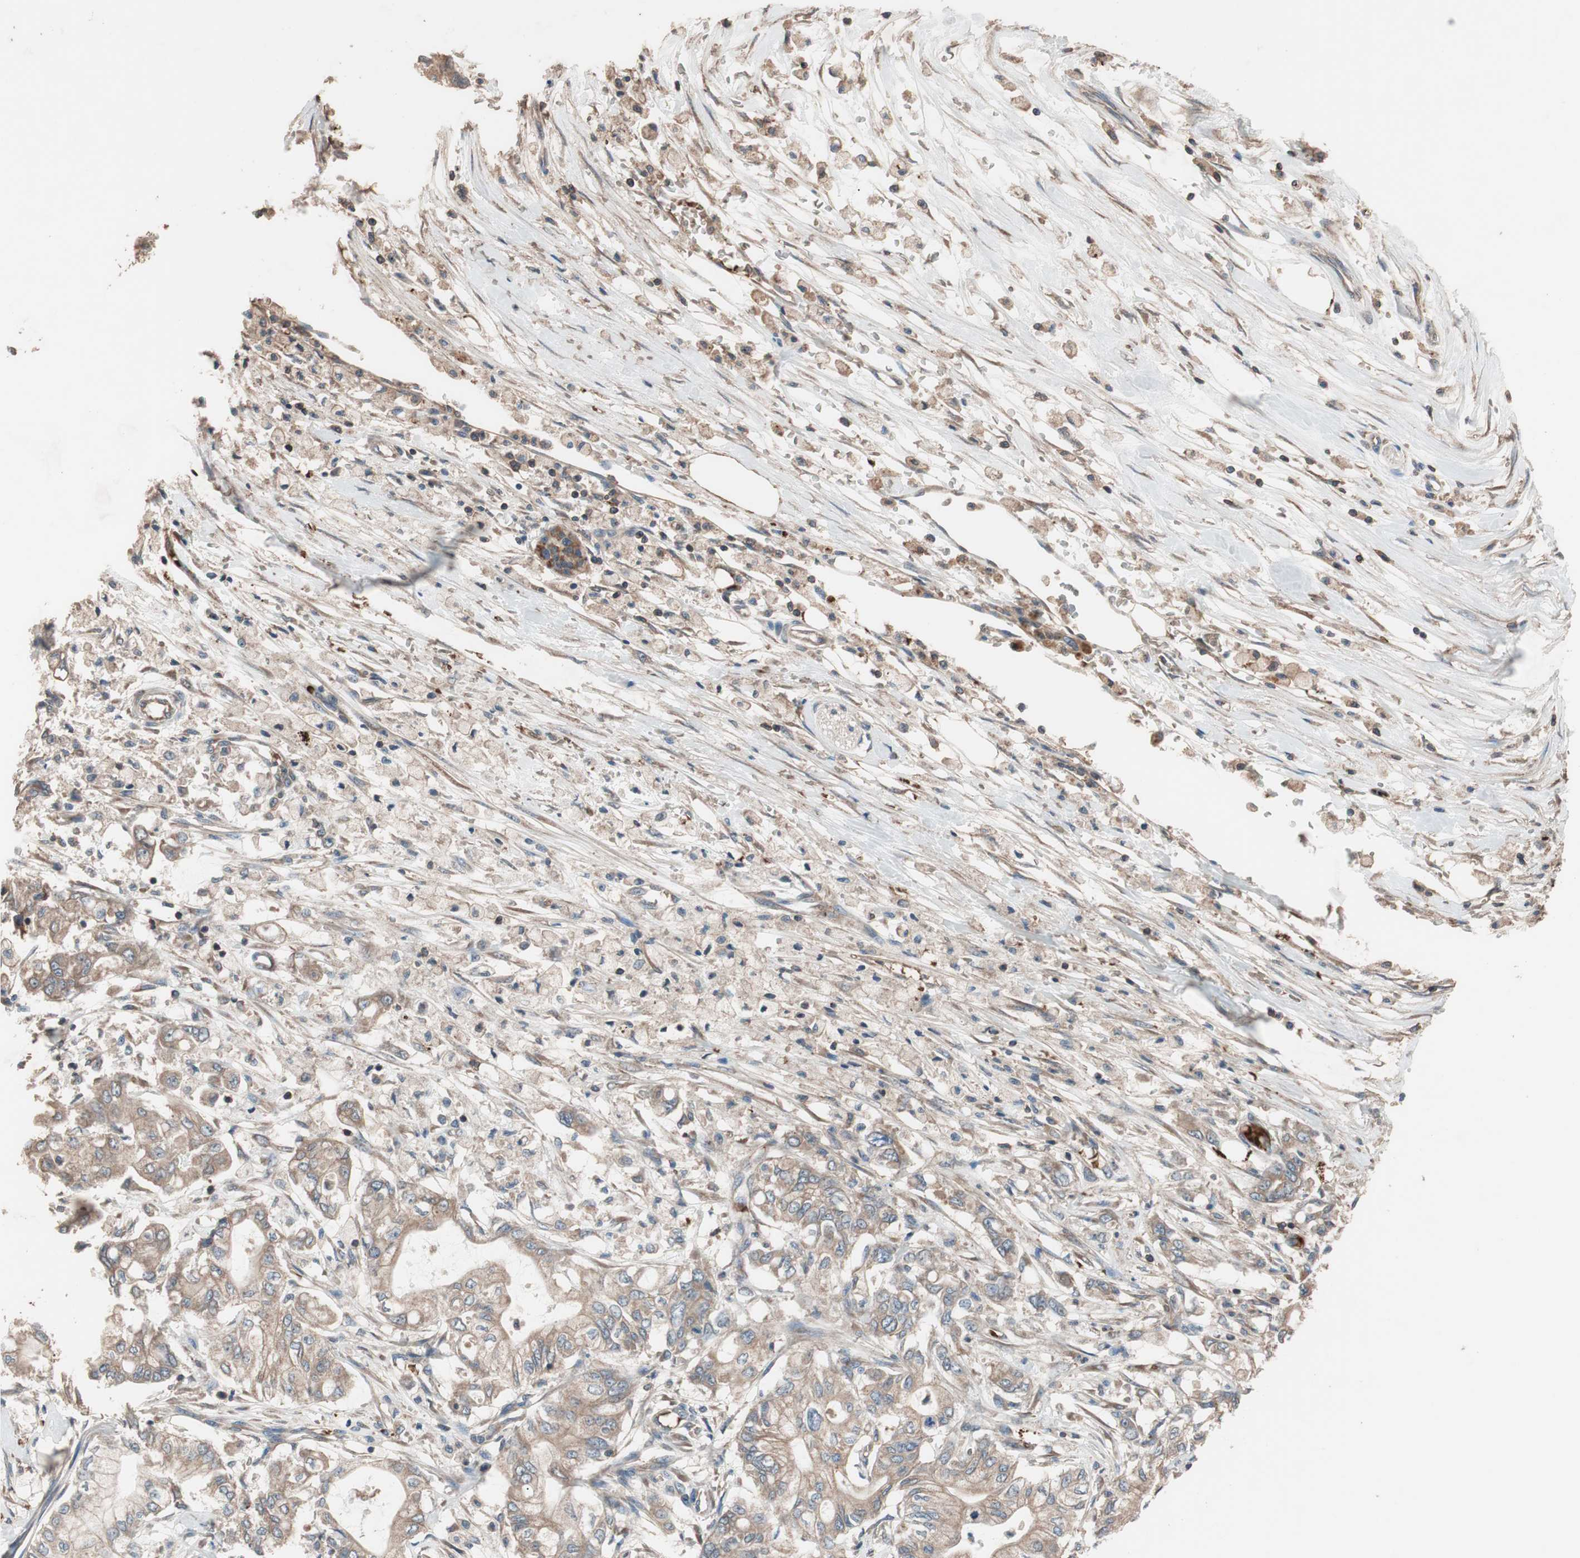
{"staining": {"intensity": "moderate", "quantity": ">75%", "location": "cytoplasmic/membranous"}, "tissue": "pancreatic cancer", "cell_type": "Tumor cells", "image_type": "cancer", "snomed": [{"axis": "morphology", "description": "Adenocarcinoma, NOS"}, {"axis": "topography", "description": "Pancreas"}], "caption": "The histopathology image demonstrates staining of pancreatic cancer (adenocarcinoma), revealing moderate cytoplasmic/membranous protein positivity (brown color) within tumor cells.", "gene": "GLYCTK", "patient": {"sex": "male", "age": 70}}